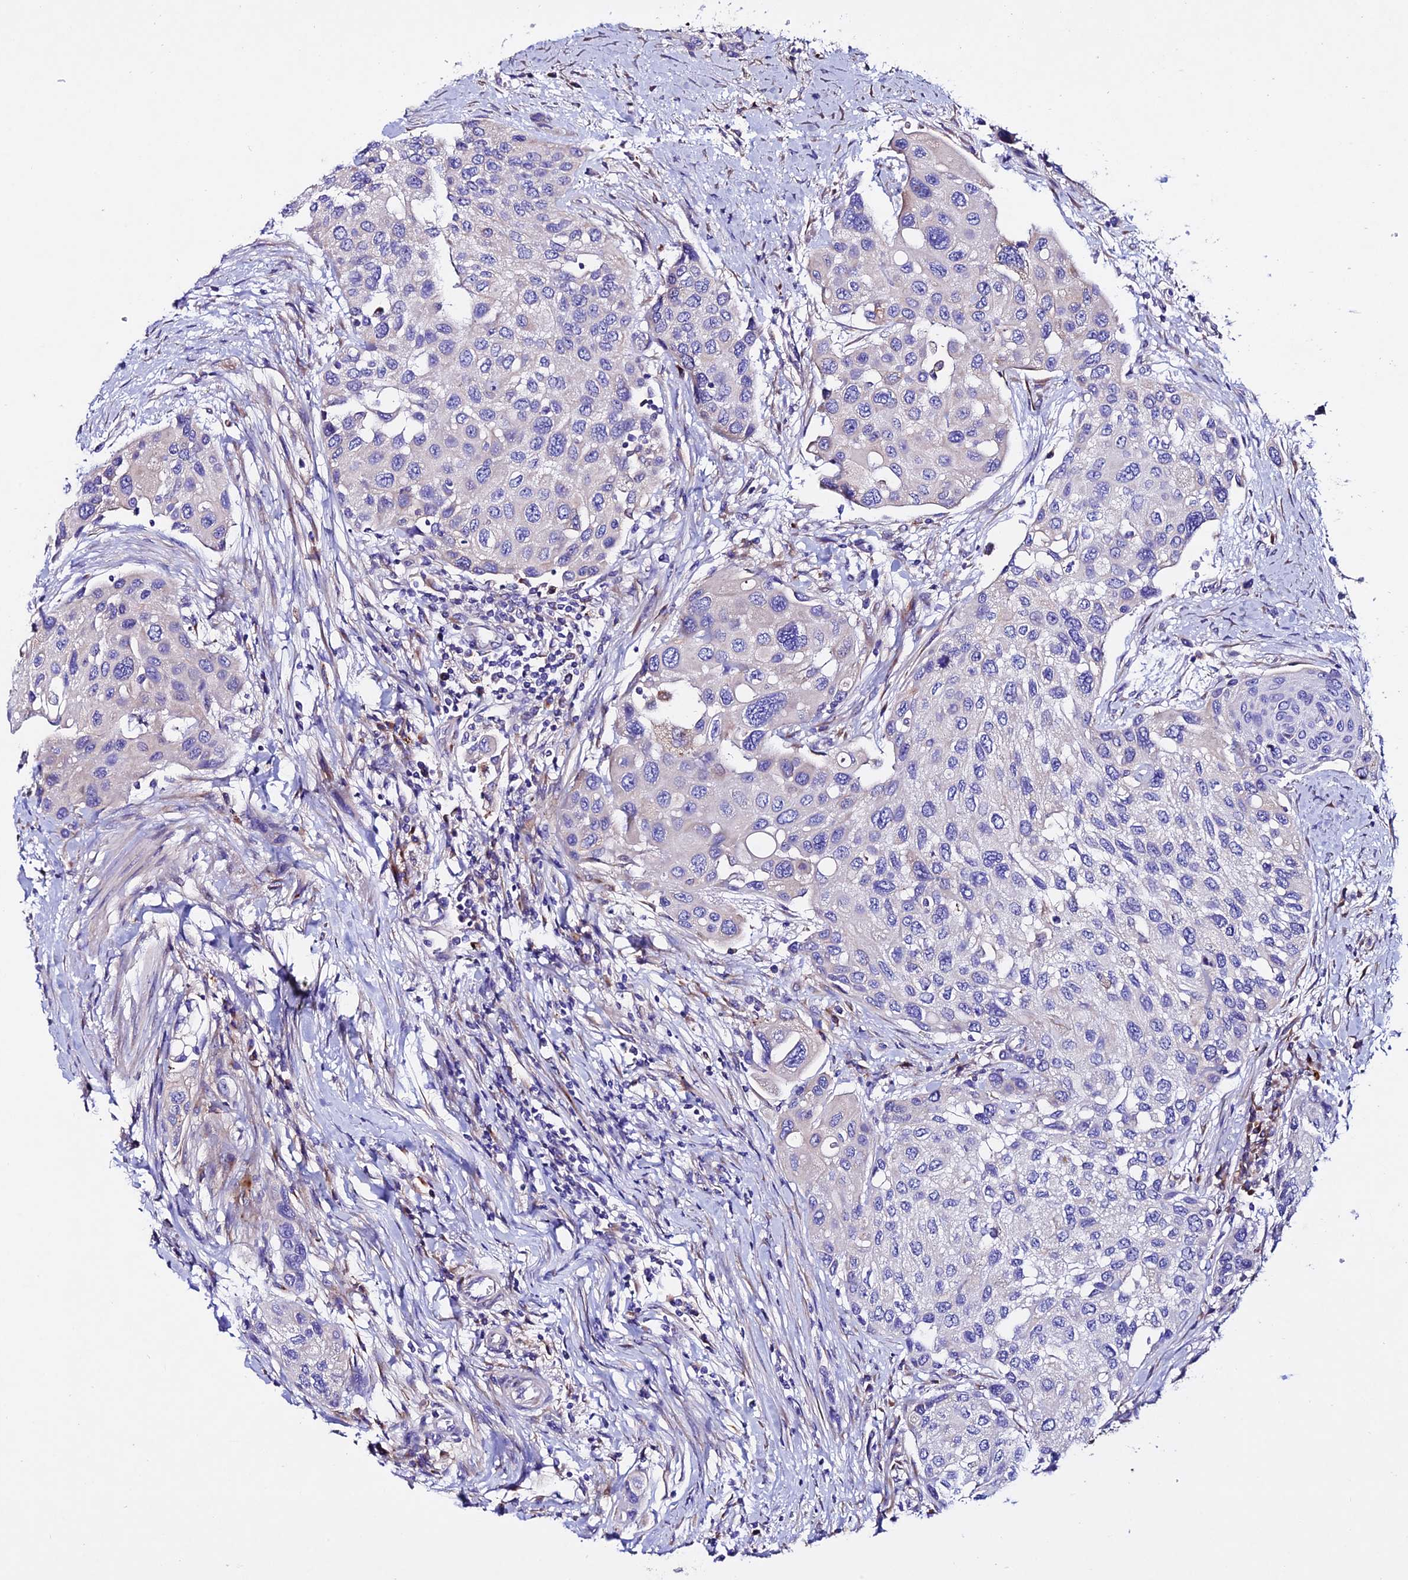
{"staining": {"intensity": "negative", "quantity": "none", "location": "none"}, "tissue": "urothelial cancer", "cell_type": "Tumor cells", "image_type": "cancer", "snomed": [{"axis": "morphology", "description": "Normal tissue, NOS"}, {"axis": "morphology", "description": "Urothelial carcinoma, High grade"}, {"axis": "topography", "description": "Vascular tissue"}, {"axis": "topography", "description": "Urinary bladder"}], "caption": "The image shows no significant expression in tumor cells of urothelial cancer.", "gene": "OR51Q1", "patient": {"sex": "female", "age": 56}}